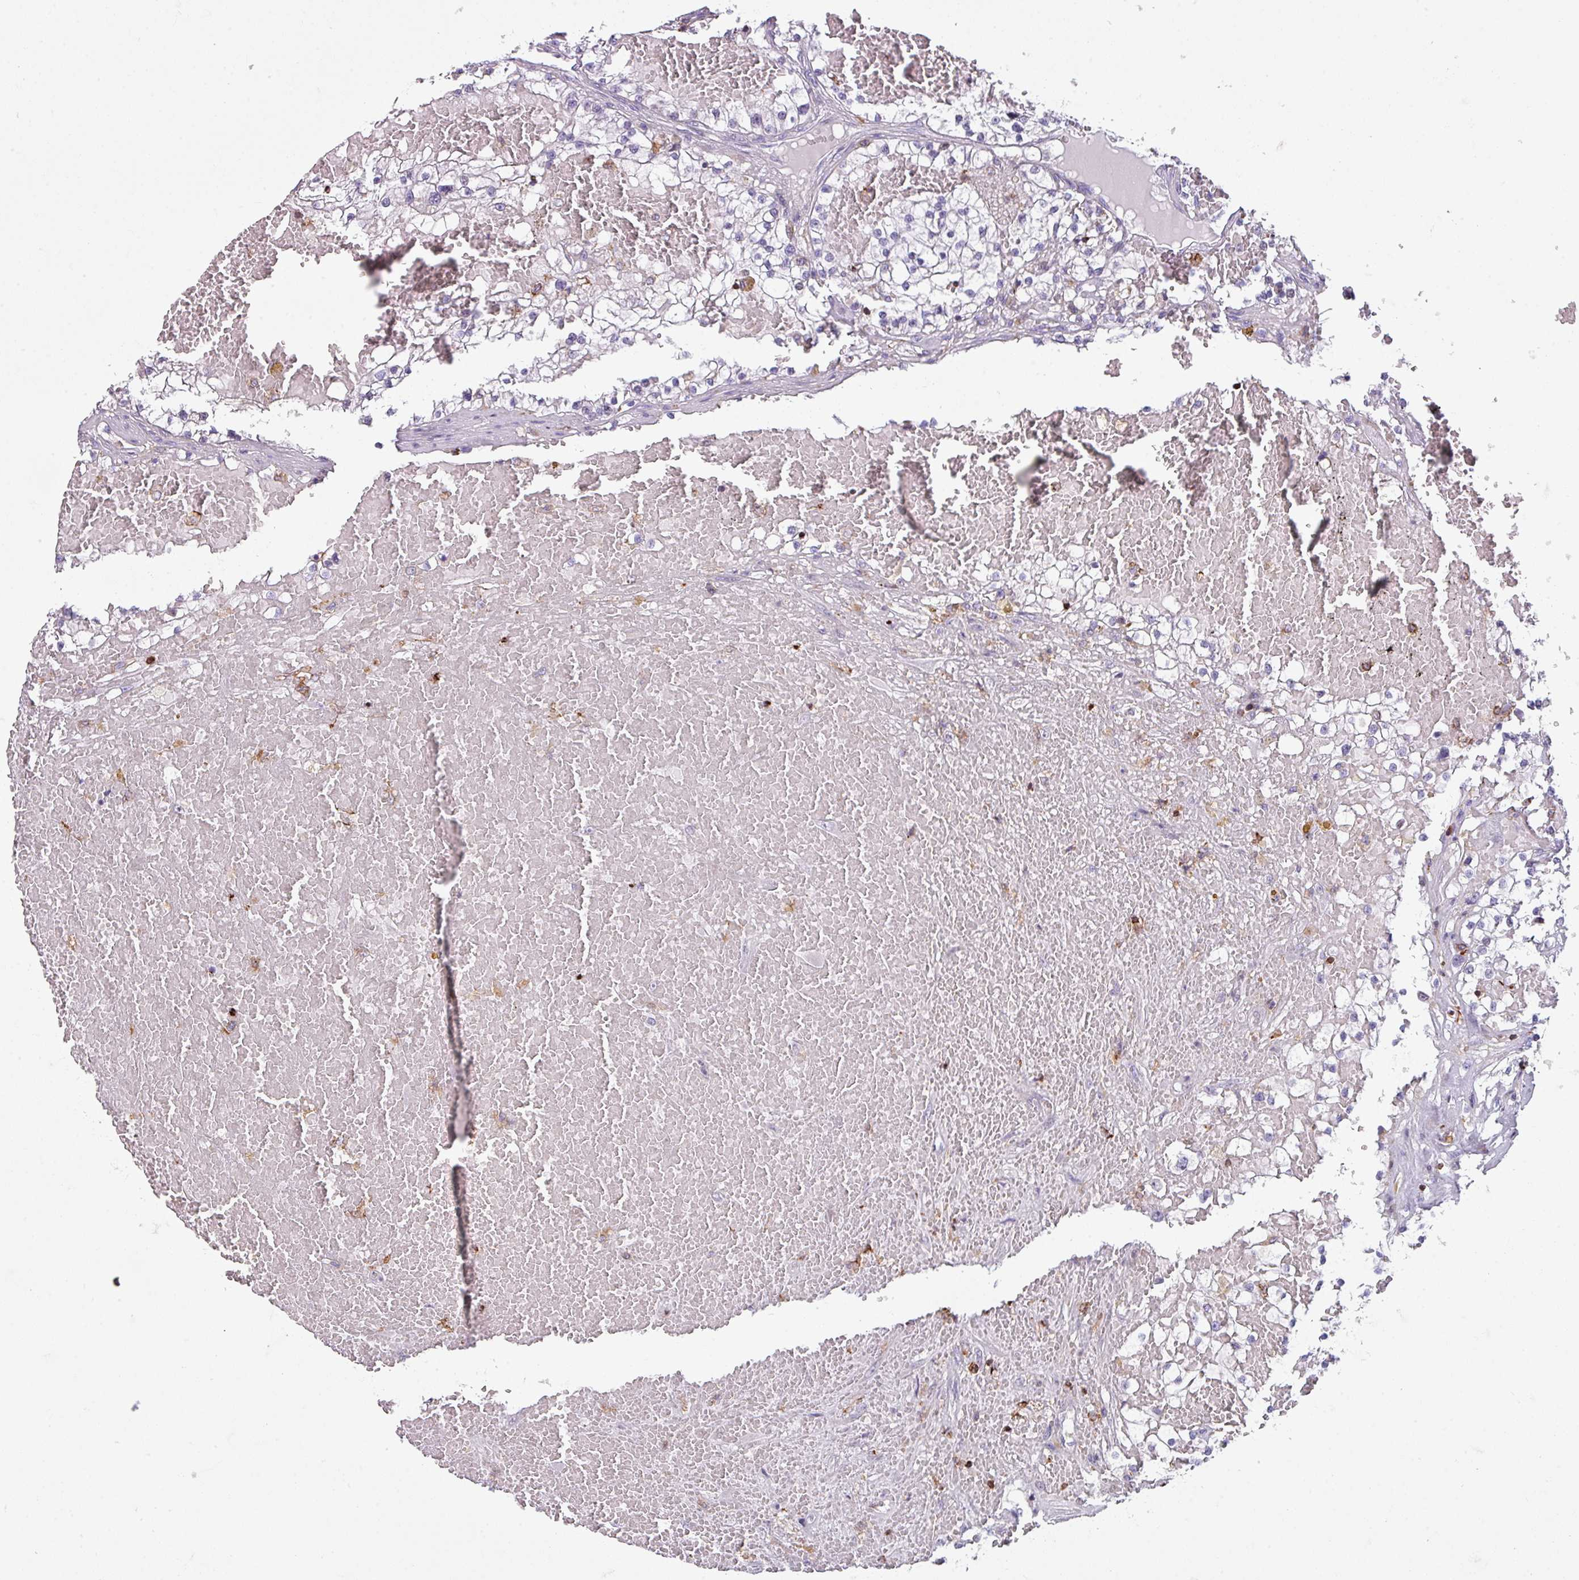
{"staining": {"intensity": "negative", "quantity": "none", "location": "none"}, "tissue": "renal cancer", "cell_type": "Tumor cells", "image_type": "cancer", "snomed": [{"axis": "morphology", "description": "Normal tissue, NOS"}, {"axis": "morphology", "description": "Adenocarcinoma, NOS"}, {"axis": "topography", "description": "Kidney"}], "caption": "Adenocarcinoma (renal) was stained to show a protein in brown. There is no significant positivity in tumor cells. (Brightfield microscopy of DAB immunohistochemistry at high magnification).", "gene": "NEDD9", "patient": {"sex": "male", "age": 68}}